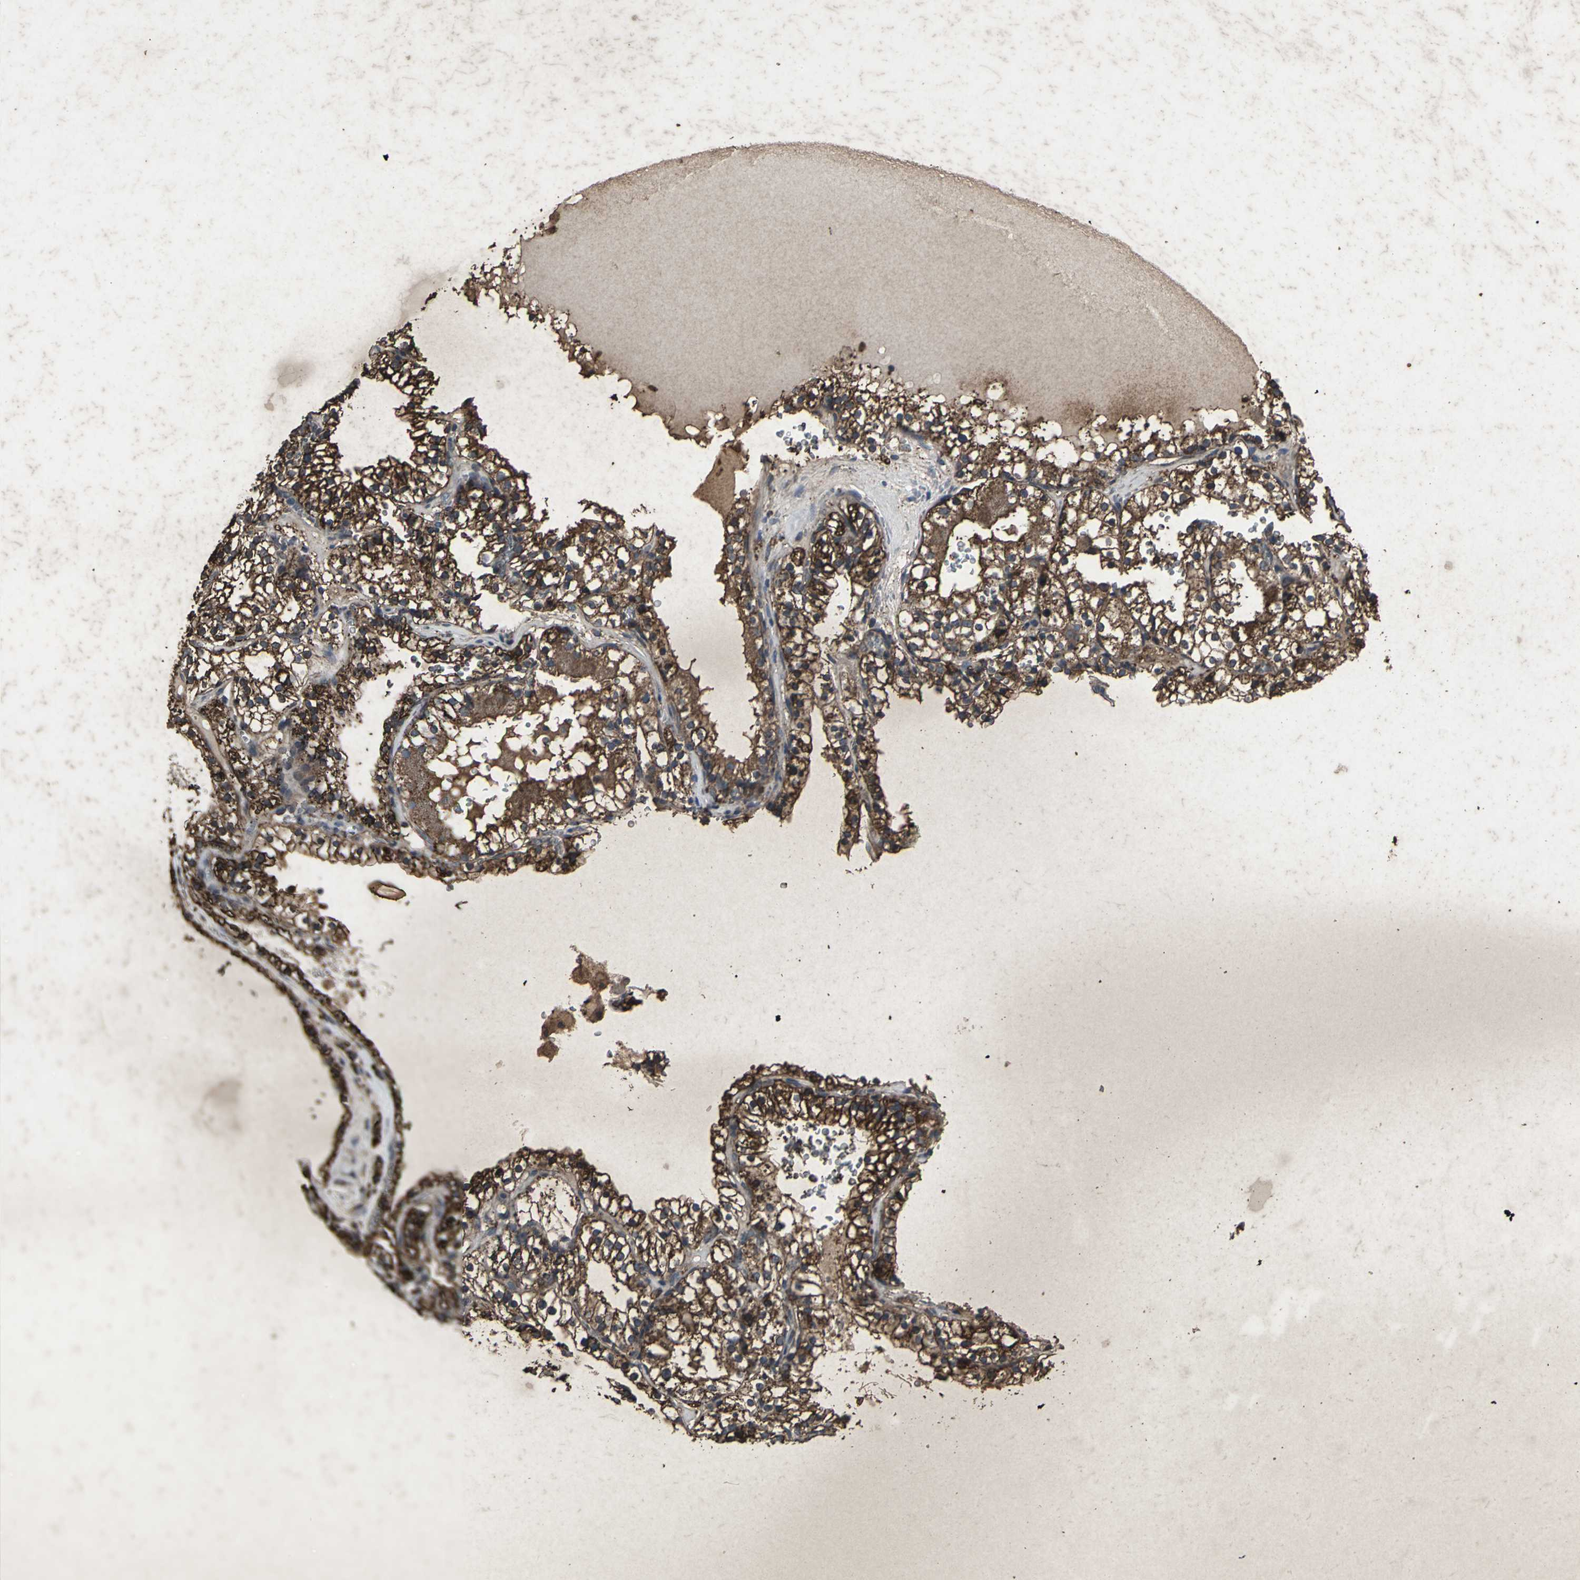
{"staining": {"intensity": "strong", "quantity": ">75%", "location": "cytoplasmic/membranous"}, "tissue": "renal cancer", "cell_type": "Tumor cells", "image_type": "cancer", "snomed": [{"axis": "morphology", "description": "Adenocarcinoma, NOS"}, {"axis": "topography", "description": "Kidney"}], "caption": "This is an image of immunohistochemistry (IHC) staining of renal adenocarcinoma, which shows strong staining in the cytoplasmic/membranous of tumor cells.", "gene": "CCR9", "patient": {"sex": "female", "age": 41}}